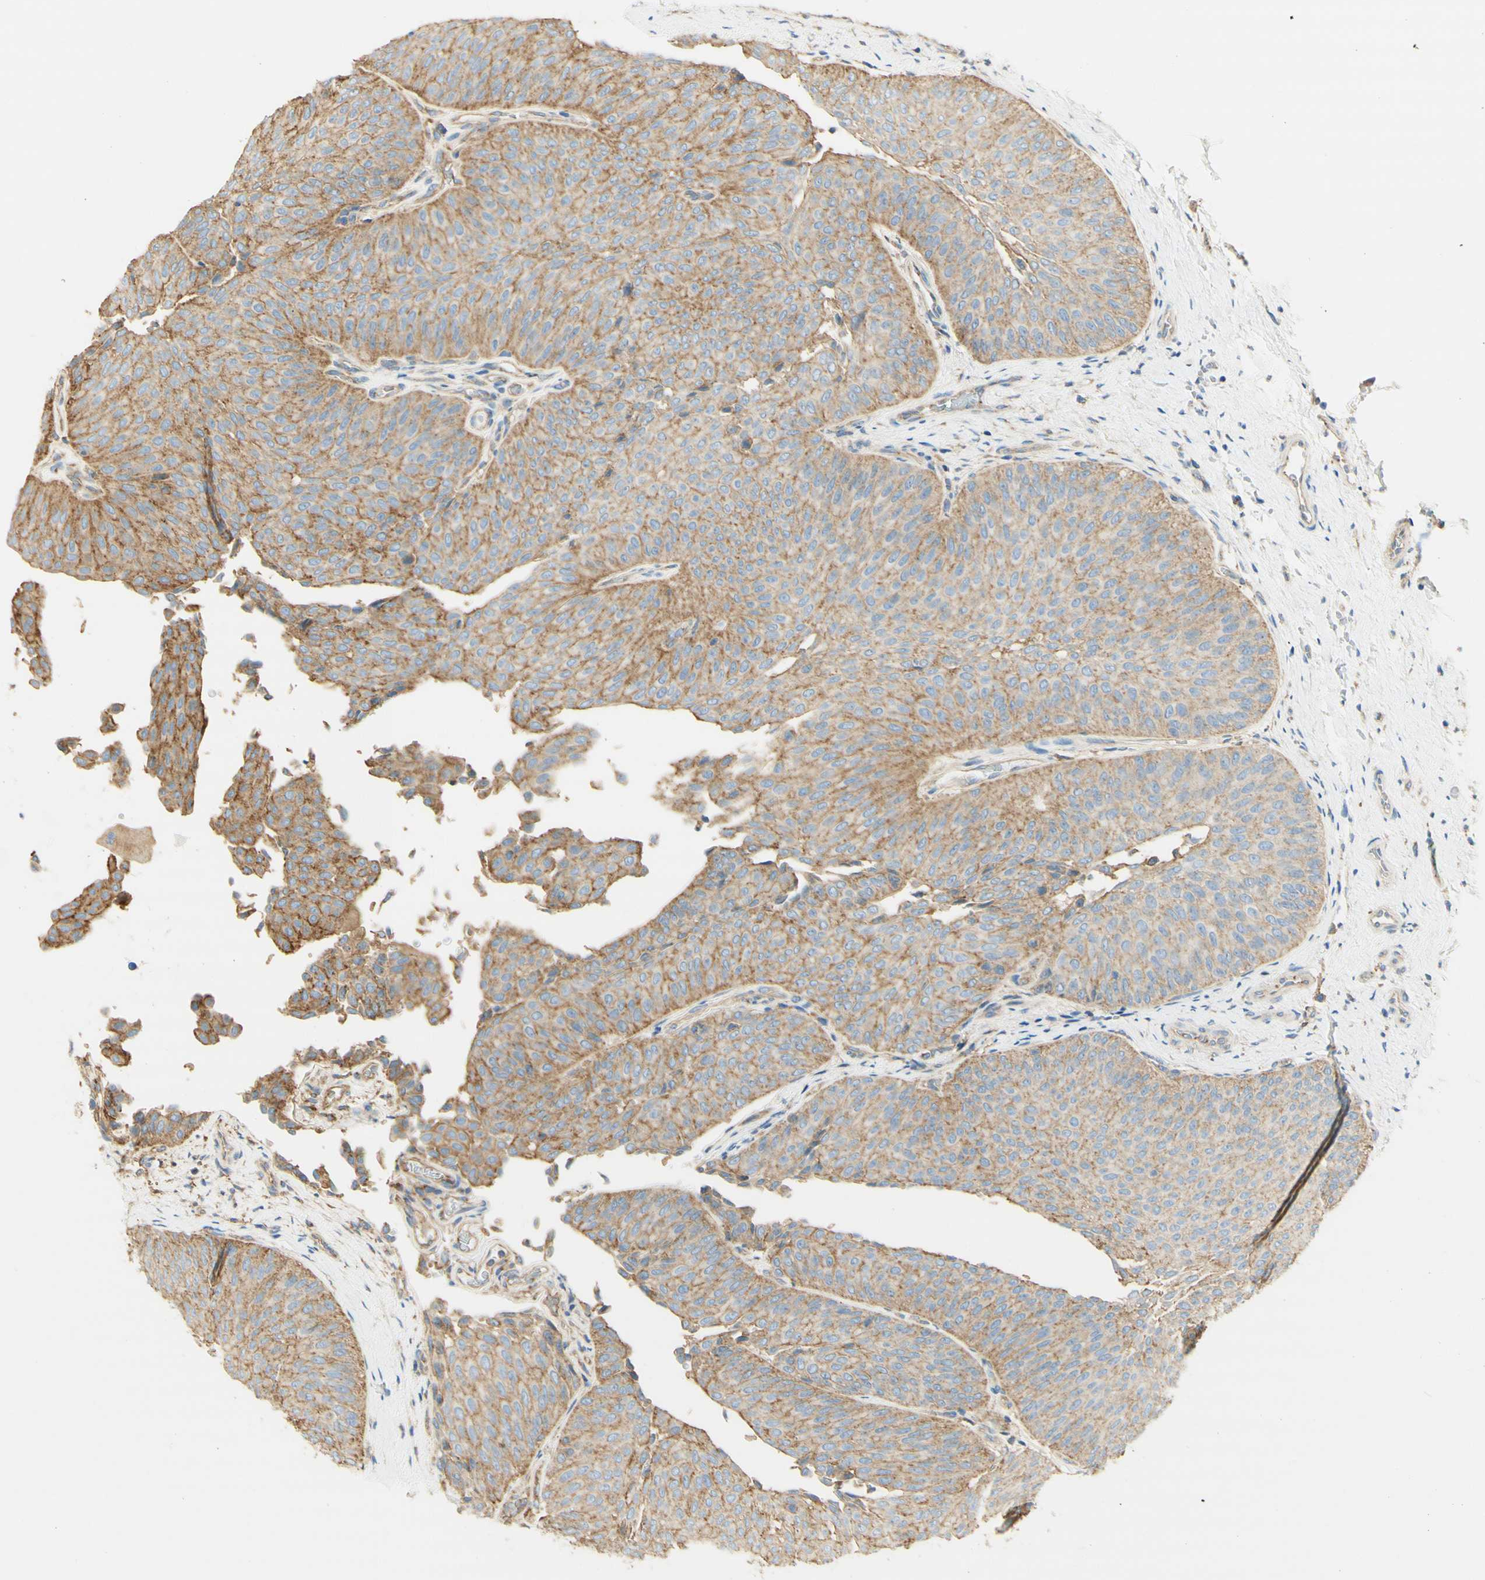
{"staining": {"intensity": "moderate", "quantity": "<25%", "location": "cytoplasmic/membranous"}, "tissue": "urothelial cancer", "cell_type": "Tumor cells", "image_type": "cancer", "snomed": [{"axis": "morphology", "description": "Urothelial carcinoma, Low grade"}, {"axis": "topography", "description": "Urinary bladder"}], "caption": "The immunohistochemical stain labels moderate cytoplasmic/membranous expression in tumor cells of urothelial carcinoma (low-grade) tissue.", "gene": "CLTC", "patient": {"sex": "female", "age": 60}}